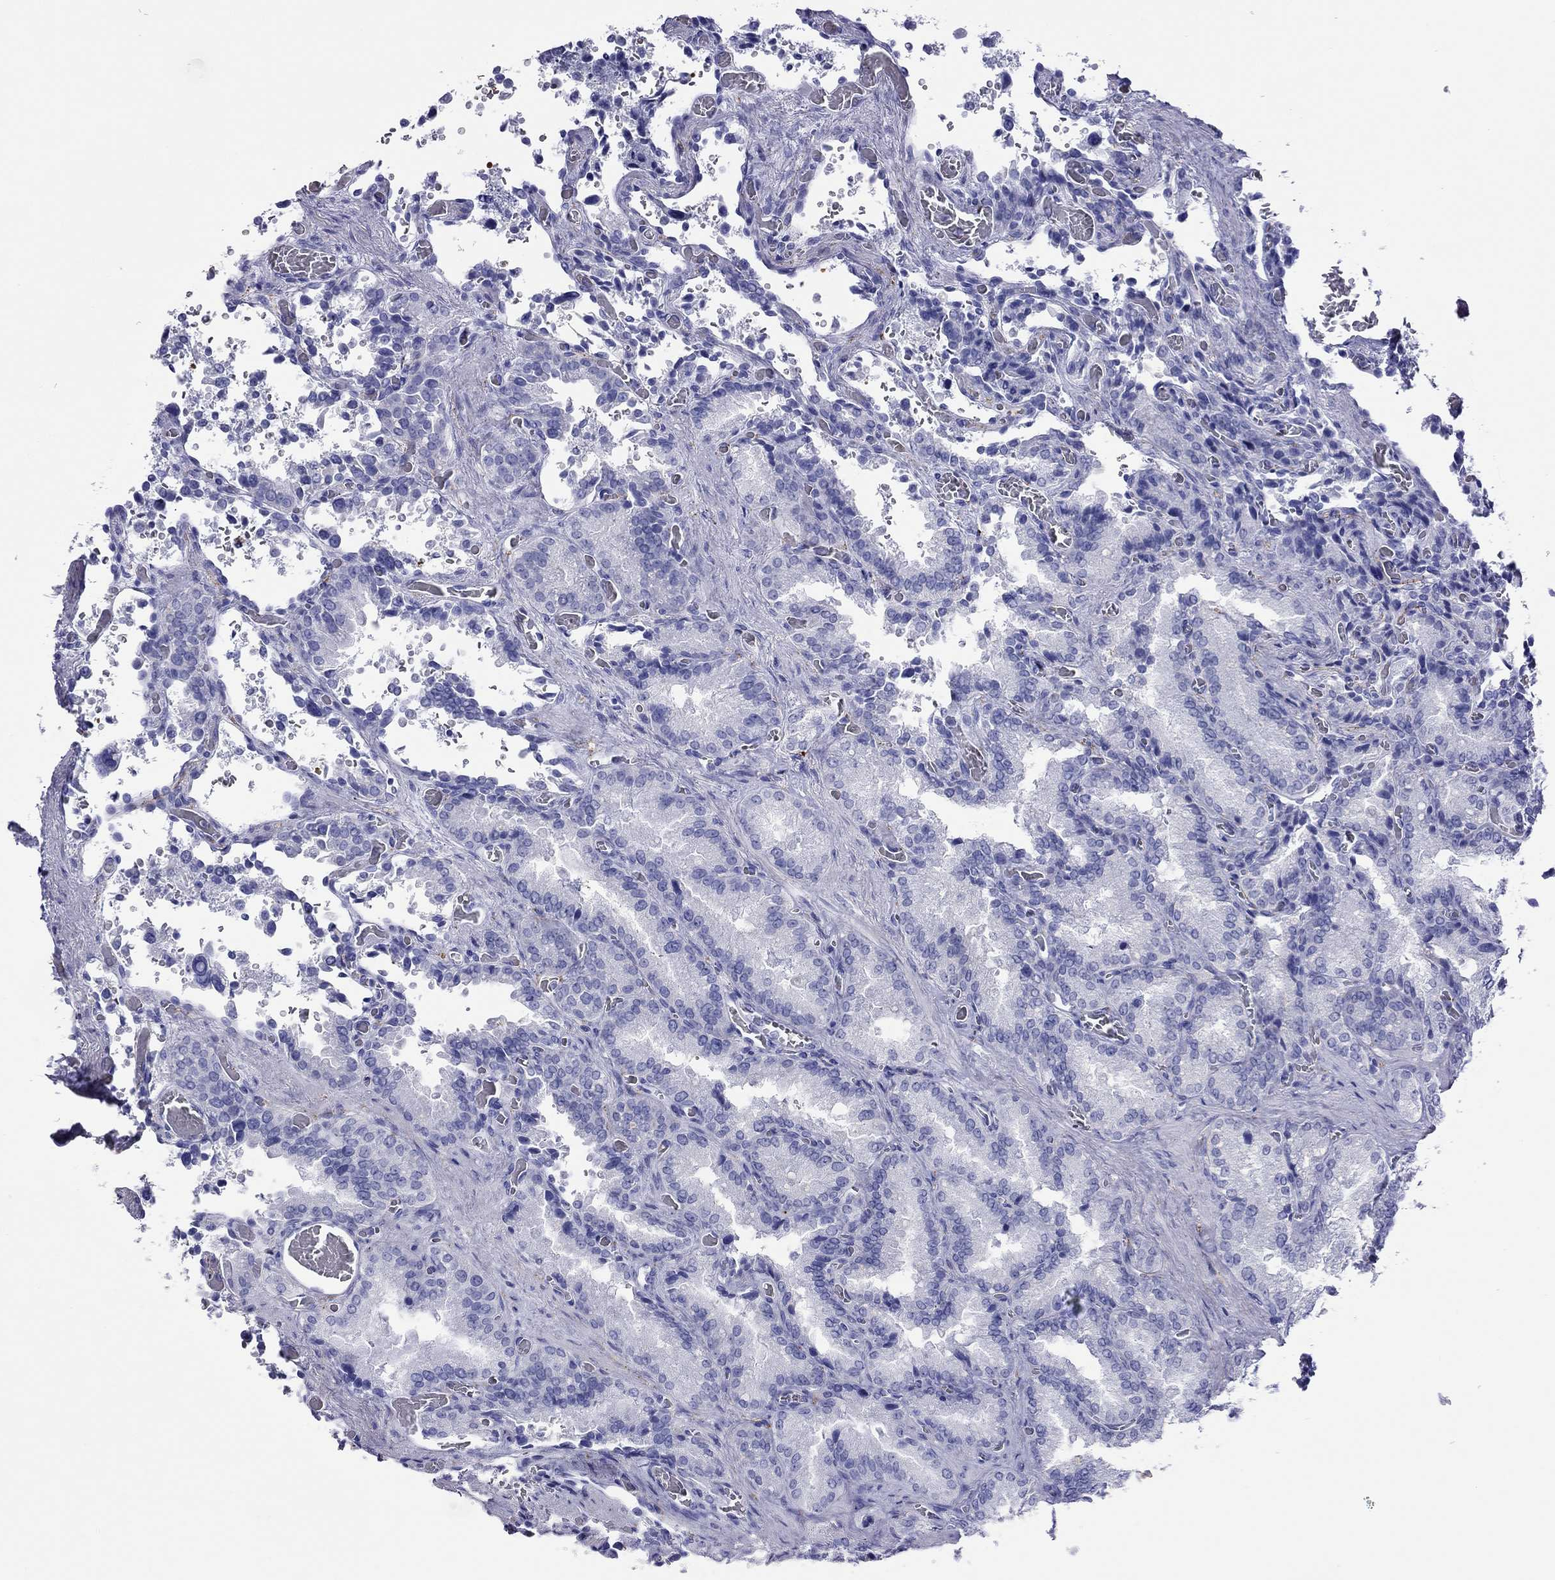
{"staining": {"intensity": "negative", "quantity": "none", "location": "none"}, "tissue": "seminal vesicle", "cell_type": "Glandular cells", "image_type": "normal", "snomed": [{"axis": "morphology", "description": "Normal tissue, NOS"}, {"axis": "topography", "description": "Seminal veicle"}], "caption": "This photomicrograph is of benign seminal vesicle stained with IHC to label a protein in brown with the nuclei are counter-stained blue. There is no staining in glandular cells. Nuclei are stained in blue.", "gene": "PTPRN", "patient": {"sex": "male", "age": 37}}